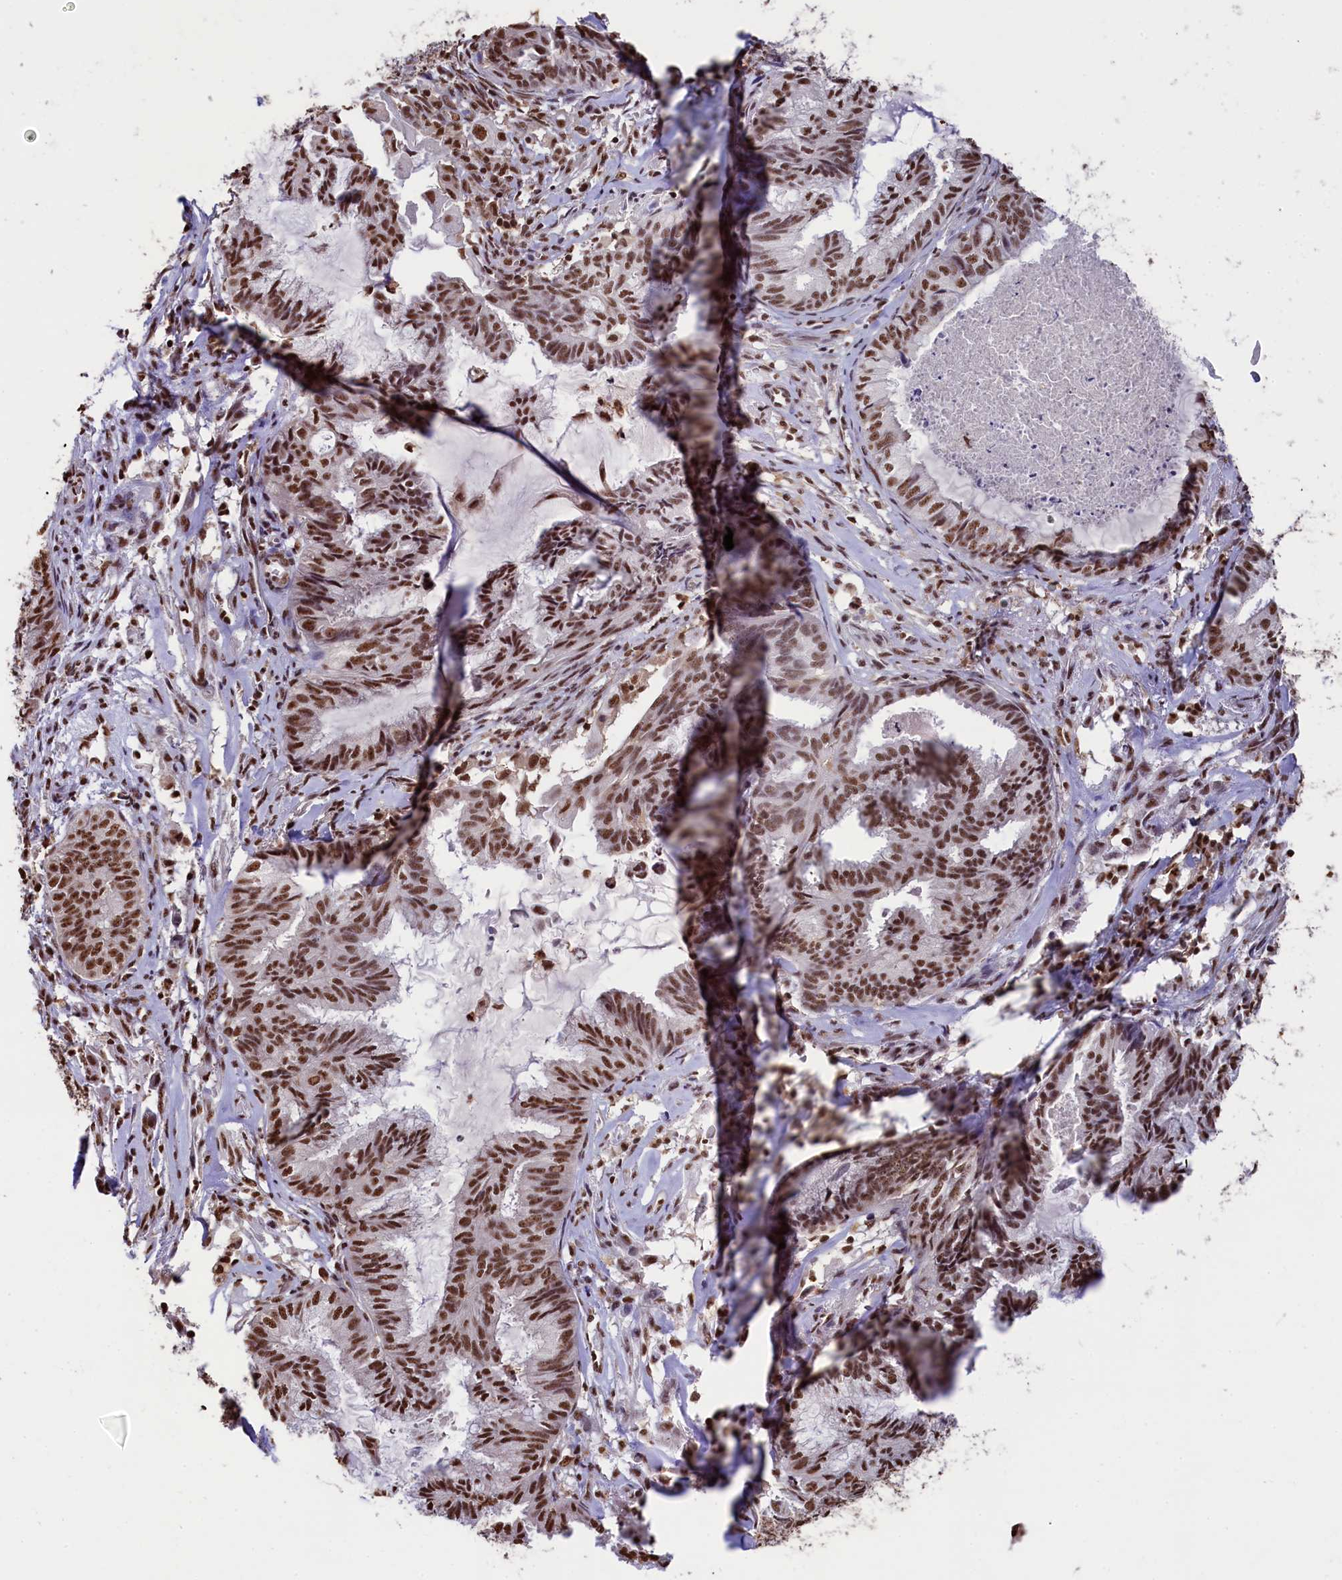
{"staining": {"intensity": "strong", "quantity": ">75%", "location": "nuclear"}, "tissue": "endometrial cancer", "cell_type": "Tumor cells", "image_type": "cancer", "snomed": [{"axis": "morphology", "description": "Adenocarcinoma, NOS"}, {"axis": "topography", "description": "Endometrium"}], "caption": "Endometrial adenocarcinoma was stained to show a protein in brown. There is high levels of strong nuclear expression in about >75% of tumor cells.", "gene": "SNRPD2", "patient": {"sex": "female", "age": 86}}